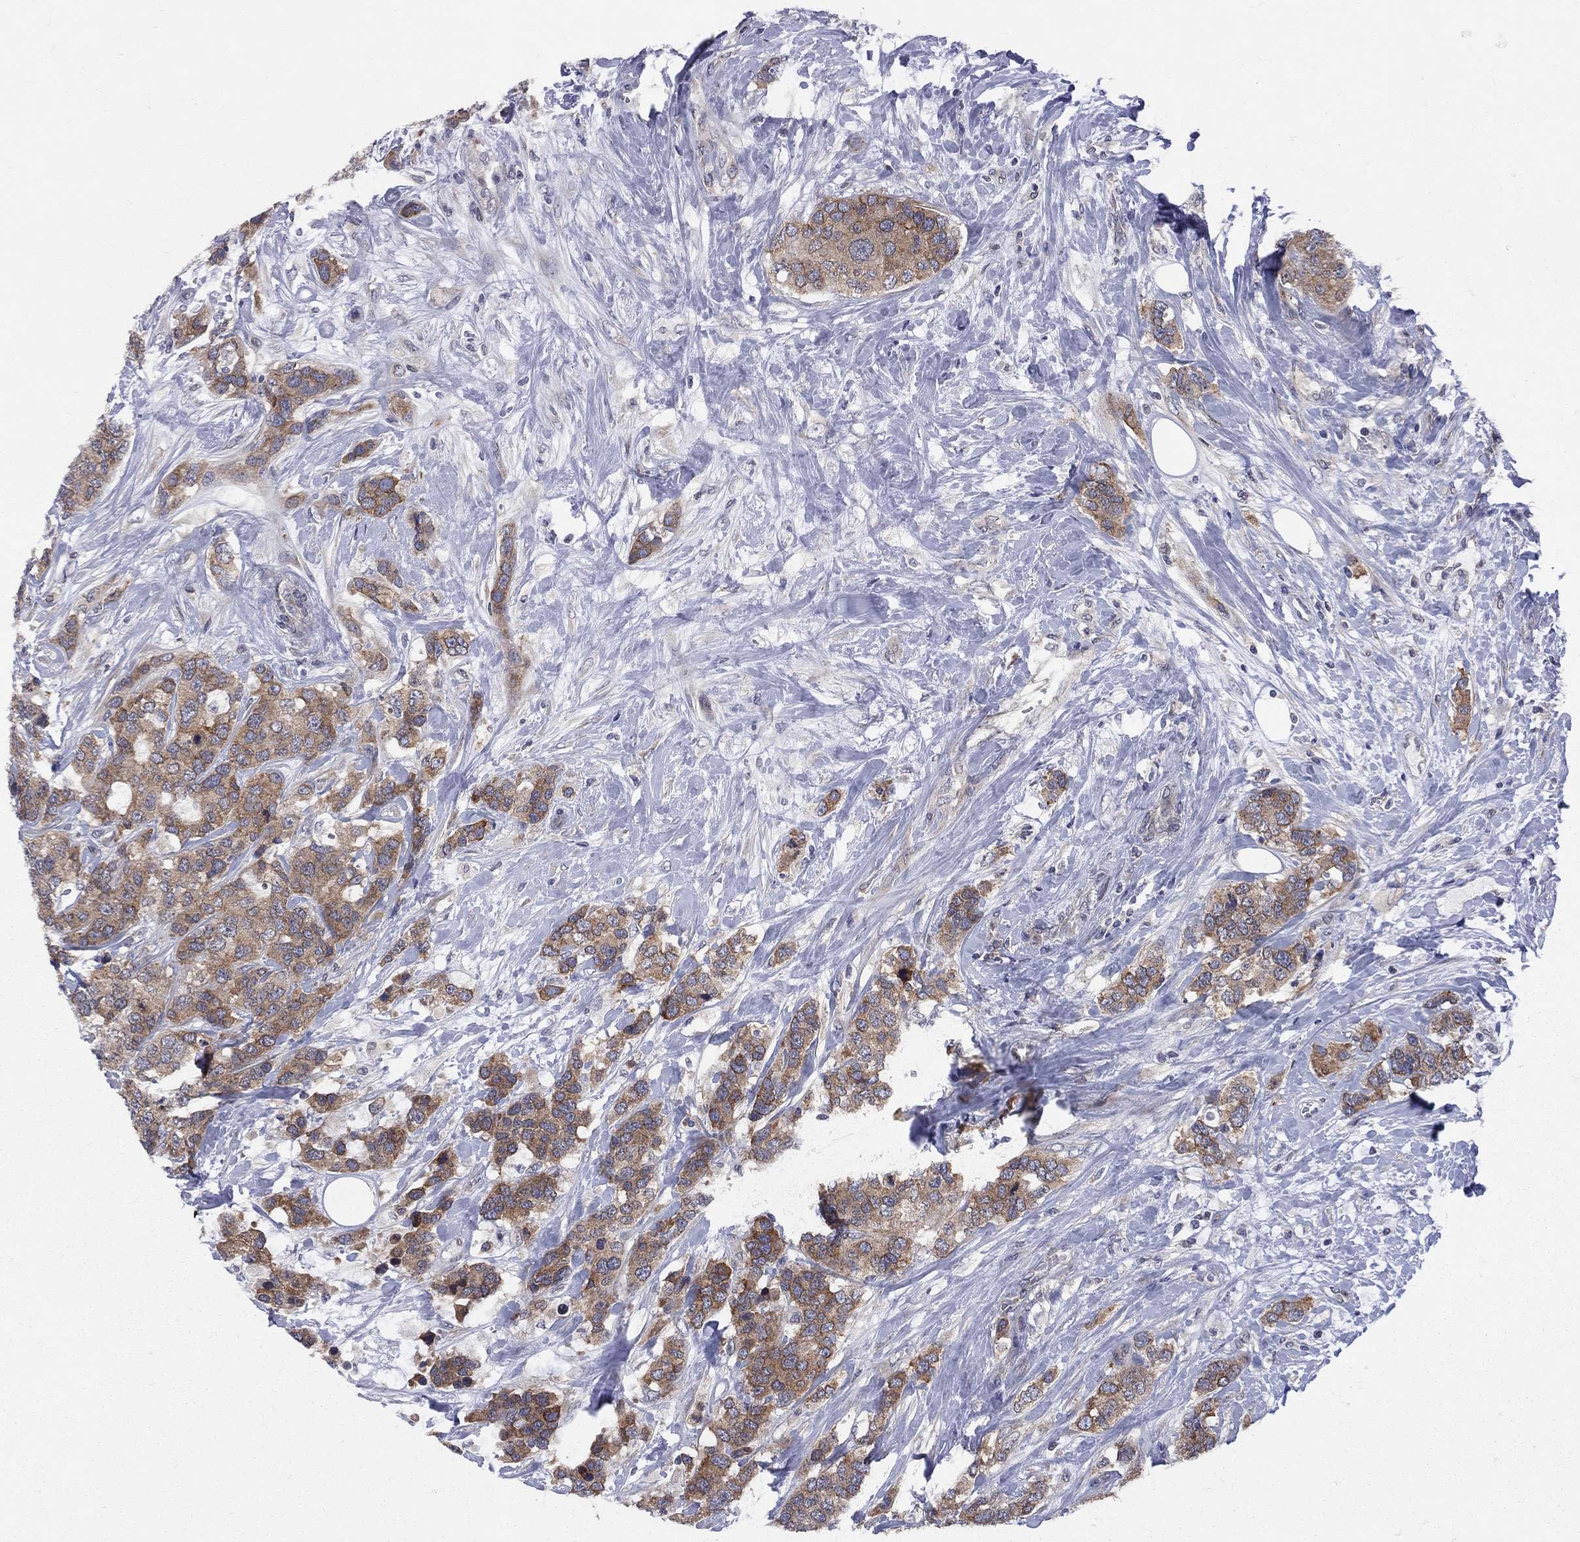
{"staining": {"intensity": "moderate", "quantity": ">75%", "location": "cytoplasmic/membranous"}, "tissue": "breast cancer", "cell_type": "Tumor cells", "image_type": "cancer", "snomed": [{"axis": "morphology", "description": "Lobular carcinoma"}, {"axis": "topography", "description": "Breast"}], "caption": "Lobular carcinoma (breast) was stained to show a protein in brown. There is medium levels of moderate cytoplasmic/membranous positivity in approximately >75% of tumor cells. The staining was performed using DAB (3,3'-diaminobenzidine), with brown indicating positive protein expression. Nuclei are stained blue with hematoxylin.", "gene": "CNOT11", "patient": {"sex": "female", "age": 59}}